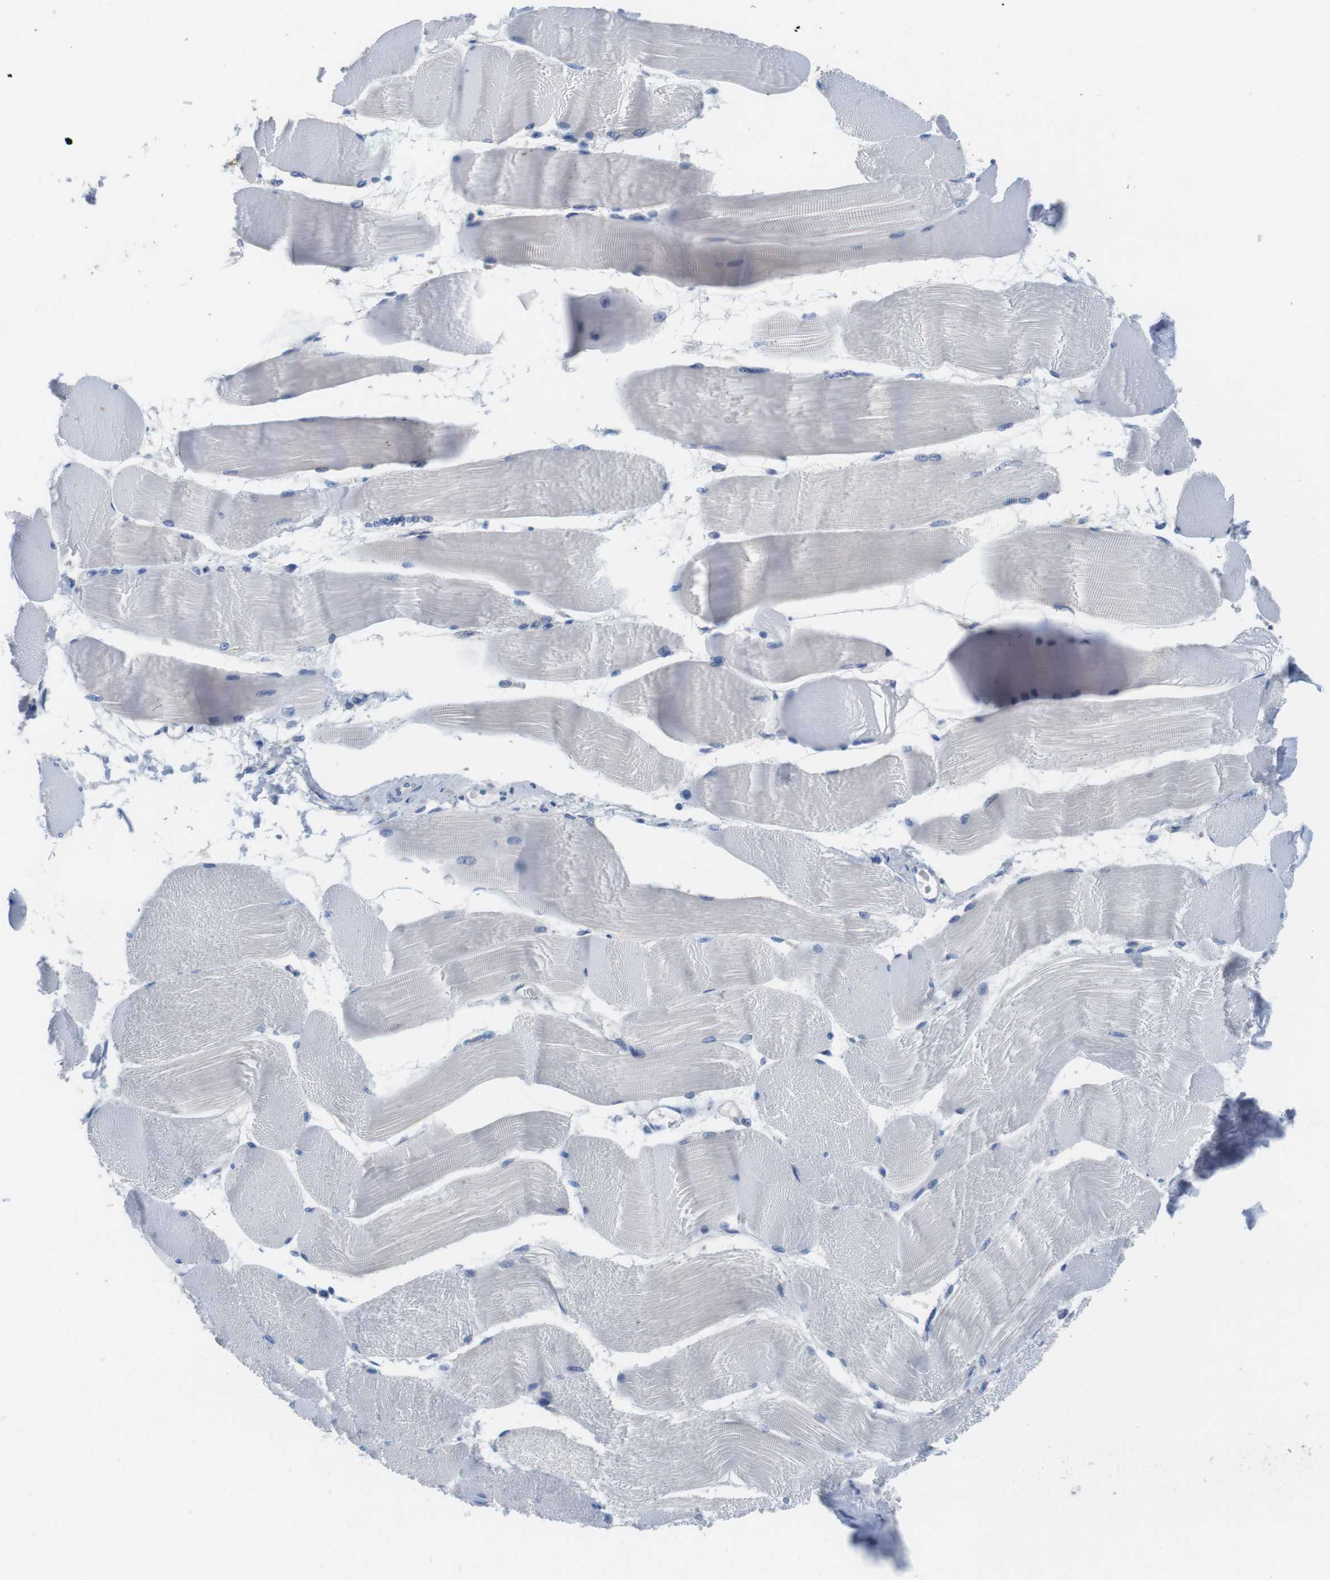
{"staining": {"intensity": "negative", "quantity": "none", "location": "none"}, "tissue": "skeletal muscle", "cell_type": "Myocytes", "image_type": "normal", "snomed": [{"axis": "morphology", "description": "Normal tissue, NOS"}, {"axis": "morphology", "description": "Squamous cell carcinoma, NOS"}, {"axis": "topography", "description": "Skeletal muscle"}], "caption": "High magnification brightfield microscopy of normal skeletal muscle stained with DAB (3,3'-diaminobenzidine) (brown) and counterstained with hematoxylin (blue): myocytes show no significant staining. (DAB immunohistochemistry (IHC) visualized using brightfield microscopy, high magnification).", "gene": "MAP6", "patient": {"sex": "male", "age": 51}}